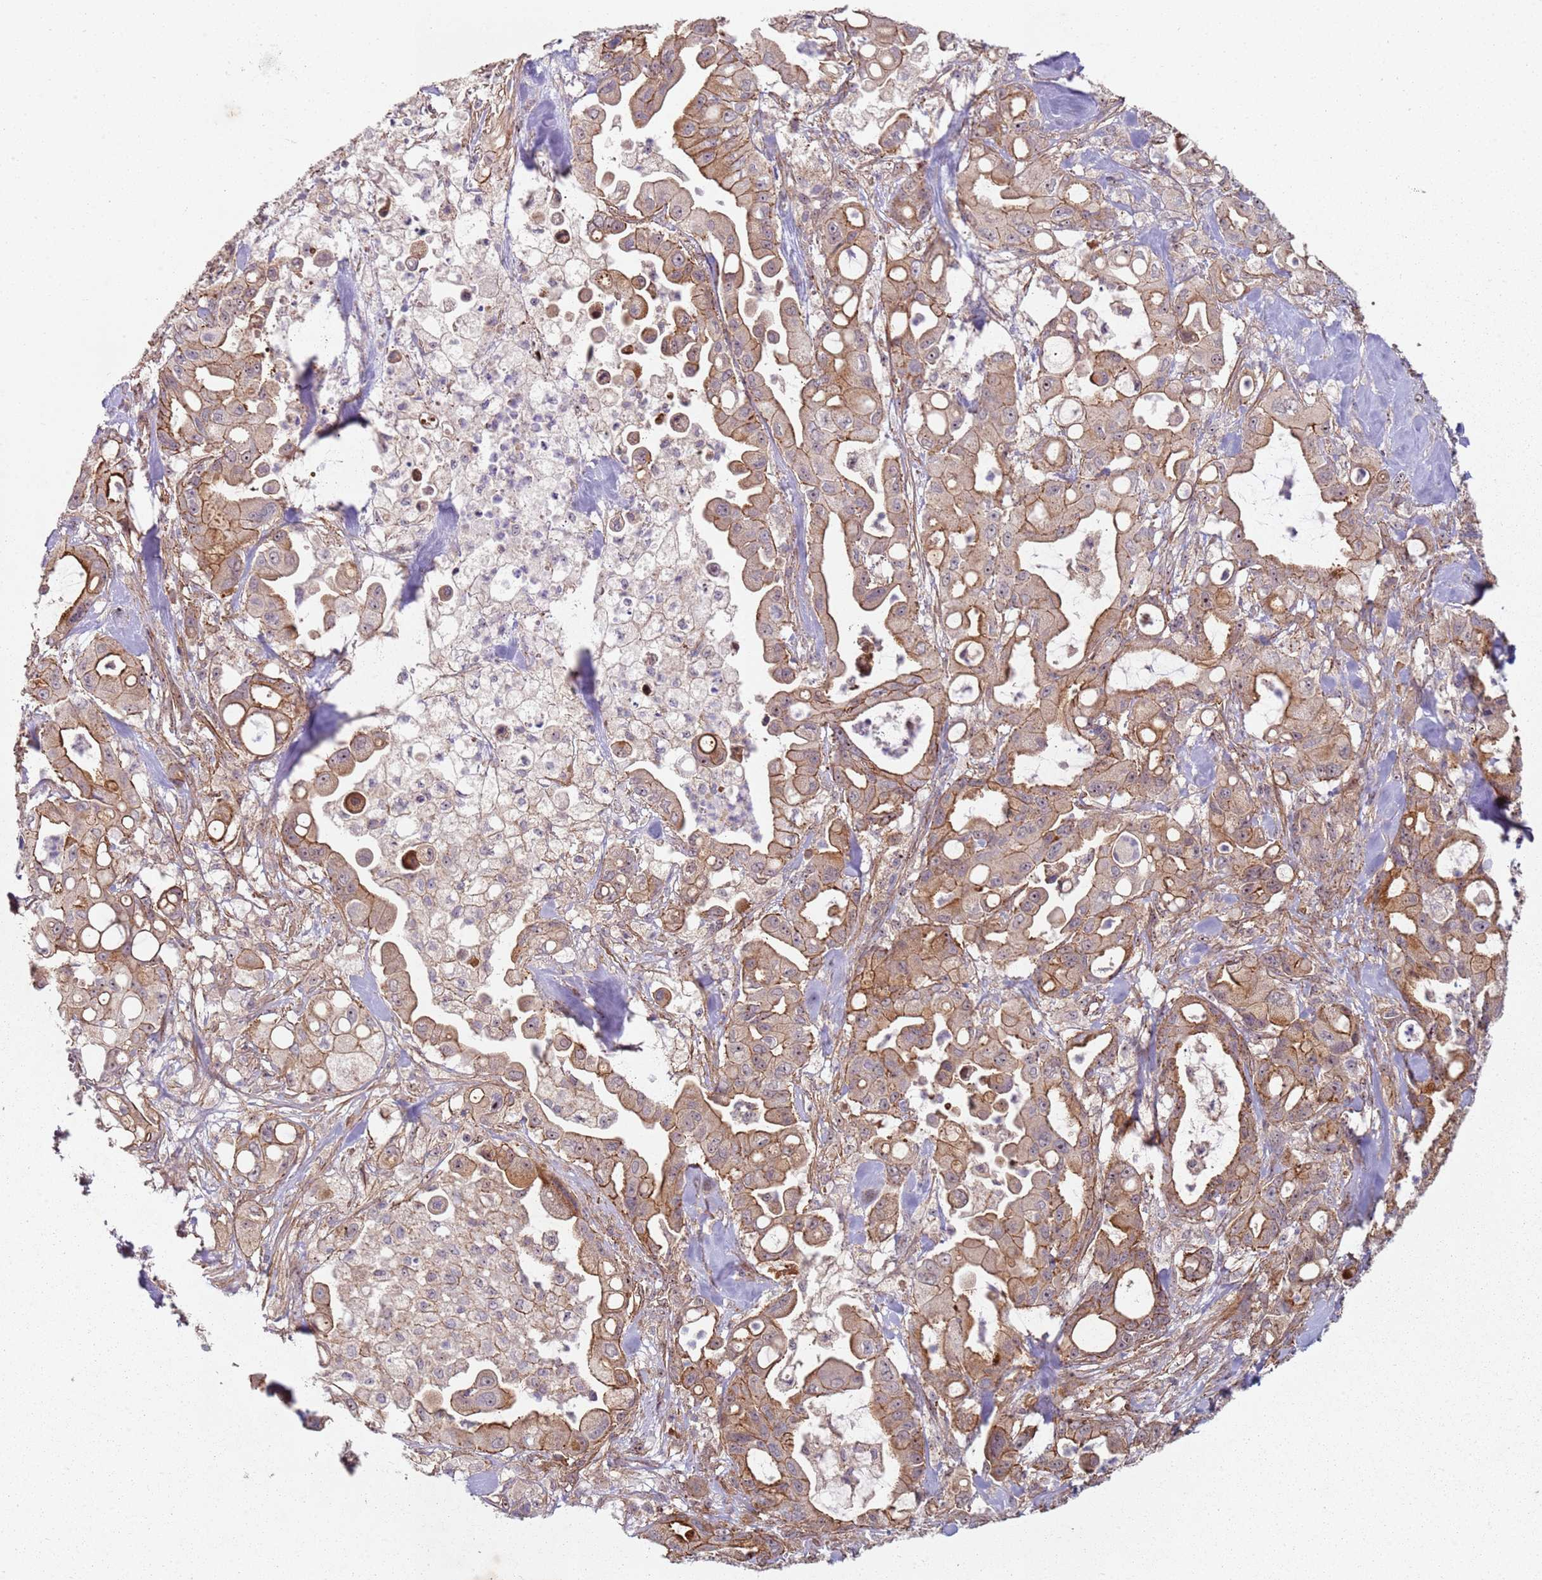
{"staining": {"intensity": "moderate", "quantity": ">75%", "location": "cytoplasmic/membranous"}, "tissue": "pancreatic cancer", "cell_type": "Tumor cells", "image_type": "cancer", "snomed": [{"axis": "morphology", "description": "Adenocarcinoma, NOS"}, {"axis": "topography", "description": "Pancreas"}], "caption": "Approximately >75% of tumor cells in pancreatic cancer exhibit moderate cytoplasmic/membranous protein staining as visualized by brown immunohistochemical staining.", "gene": "C2CD4B", "patient": {"sex": "male", "age": 68}}